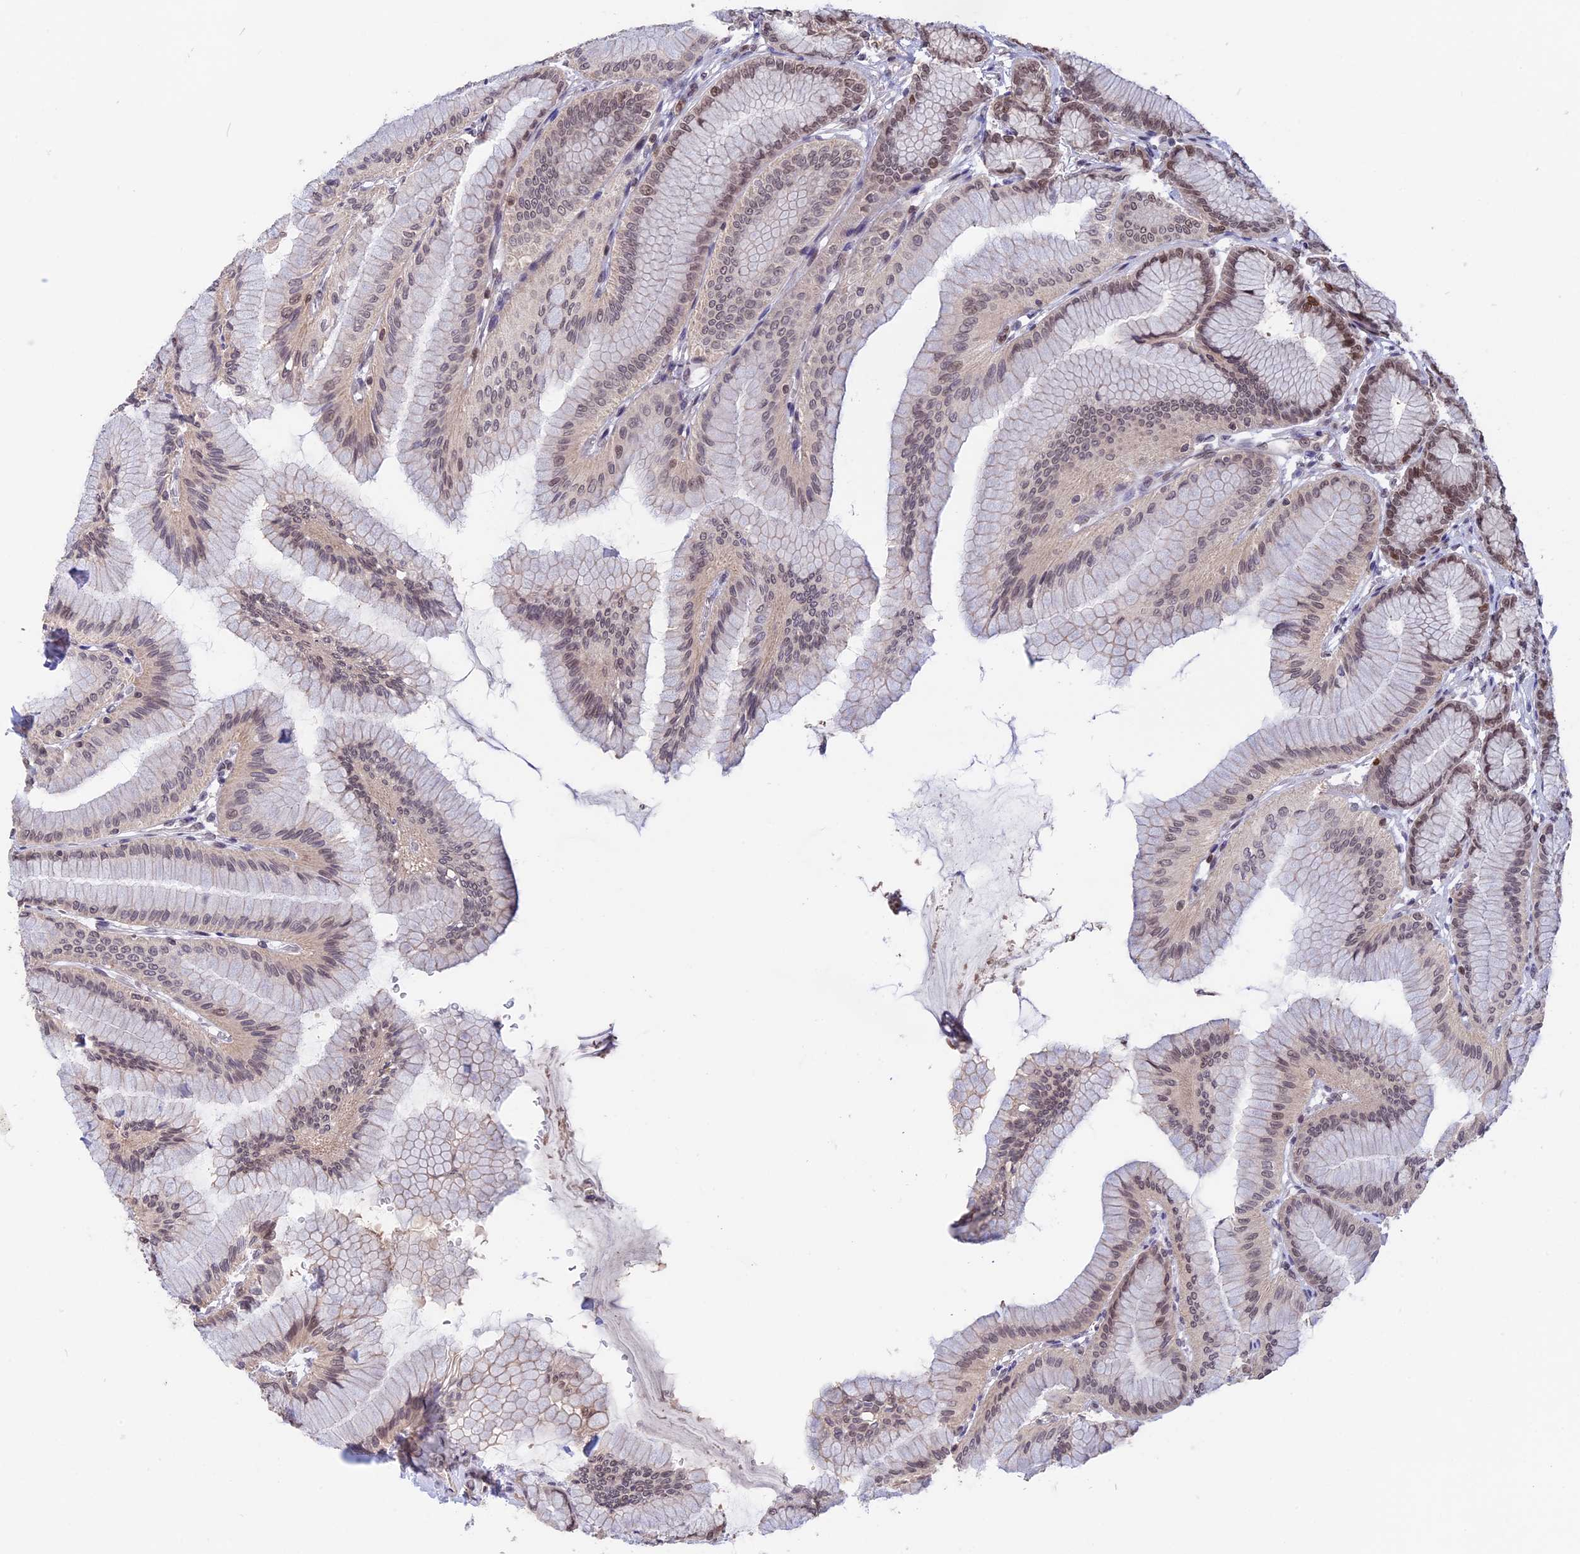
{"staining": {"intensity": "moderate", "quantity": ">75%", "location": "cytoplasmic/membranous,nuclear"}, "tissue": "stomach", "cell_type": "Glandular cells", "image_type": "normal", "snomed": [{"axis": "morphology", "description": "Normal tissue, NOS"}, {"axis": "morphology", "description": "Adenocarcinoma, NOS"}, {"axis": "morphology", "description": "Adenocarcinoma, High grade"}, {"axis": "topography", "description": "Stomach, upper"}, {"axis": "topography", "description": "Stomach"}], "caption": "Protein analysis of benign stomach exhibits moderate cytoplasmic/membranous,nuclear positivity in about >75% of glandular cells.", "gene": "RFC5", "patient": {"sex": "female", "age": 65}}